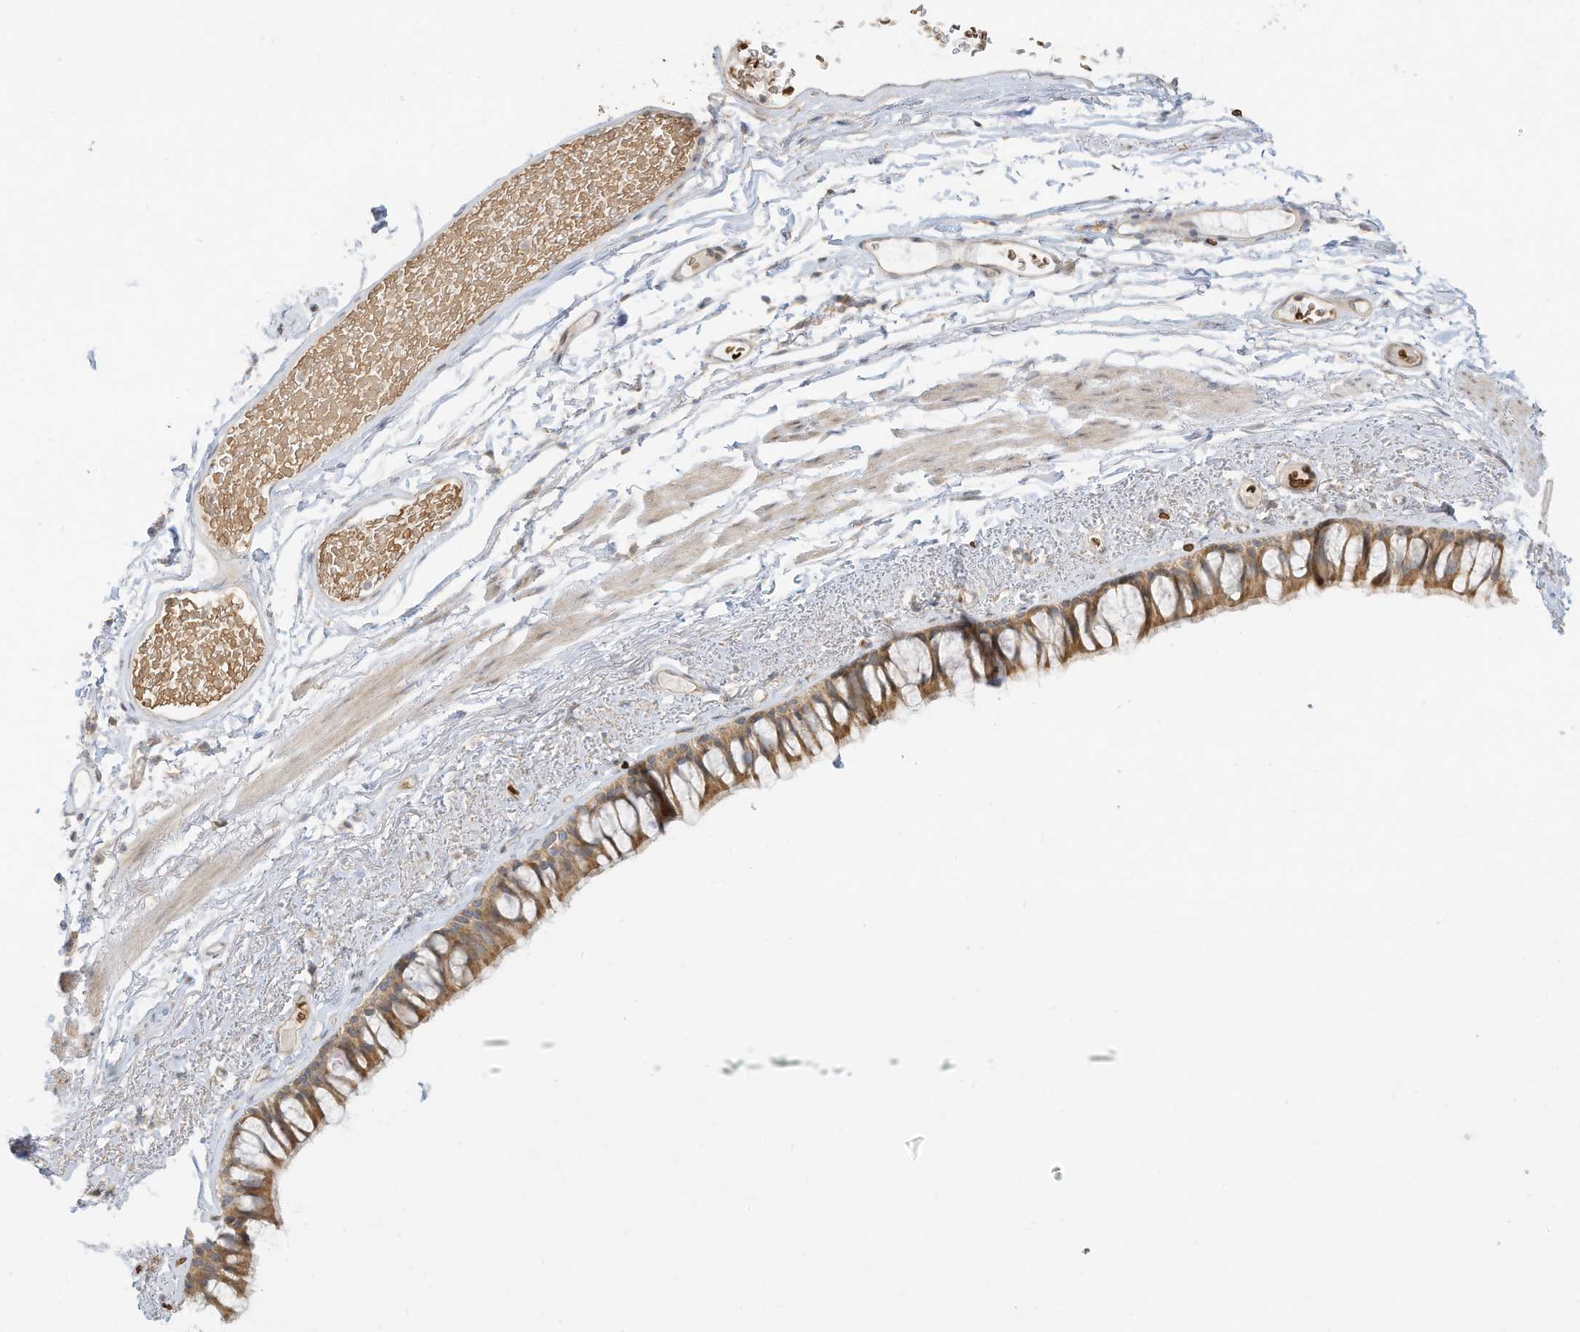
{"staining": {"intensity": "moderate", "quantity": ">75%", "location": "cytoplasmic/membranous"}, "tissue": "bronchus", "cell_type": "Respiratory epithelial cells", "image_type": "normal", "snomed": [{"axis": "morphology", "description": "Normal tissue, NOS"}, {"axis": "topography", "description": "Cartilage tissue"}, {"axis": "topography", "description": "Bronchus"}], "caption": "Respiratory epithelial cells demonstrate medium levels of moderate cytoplasmic/membranous staining in approximately >75% of cells in unremarkable bronchus. (DAB IHC, brown staining for protein, blue staining for nuclei).", "gene": "OFD1", "patient": {"sex": "female", "age": 73}}